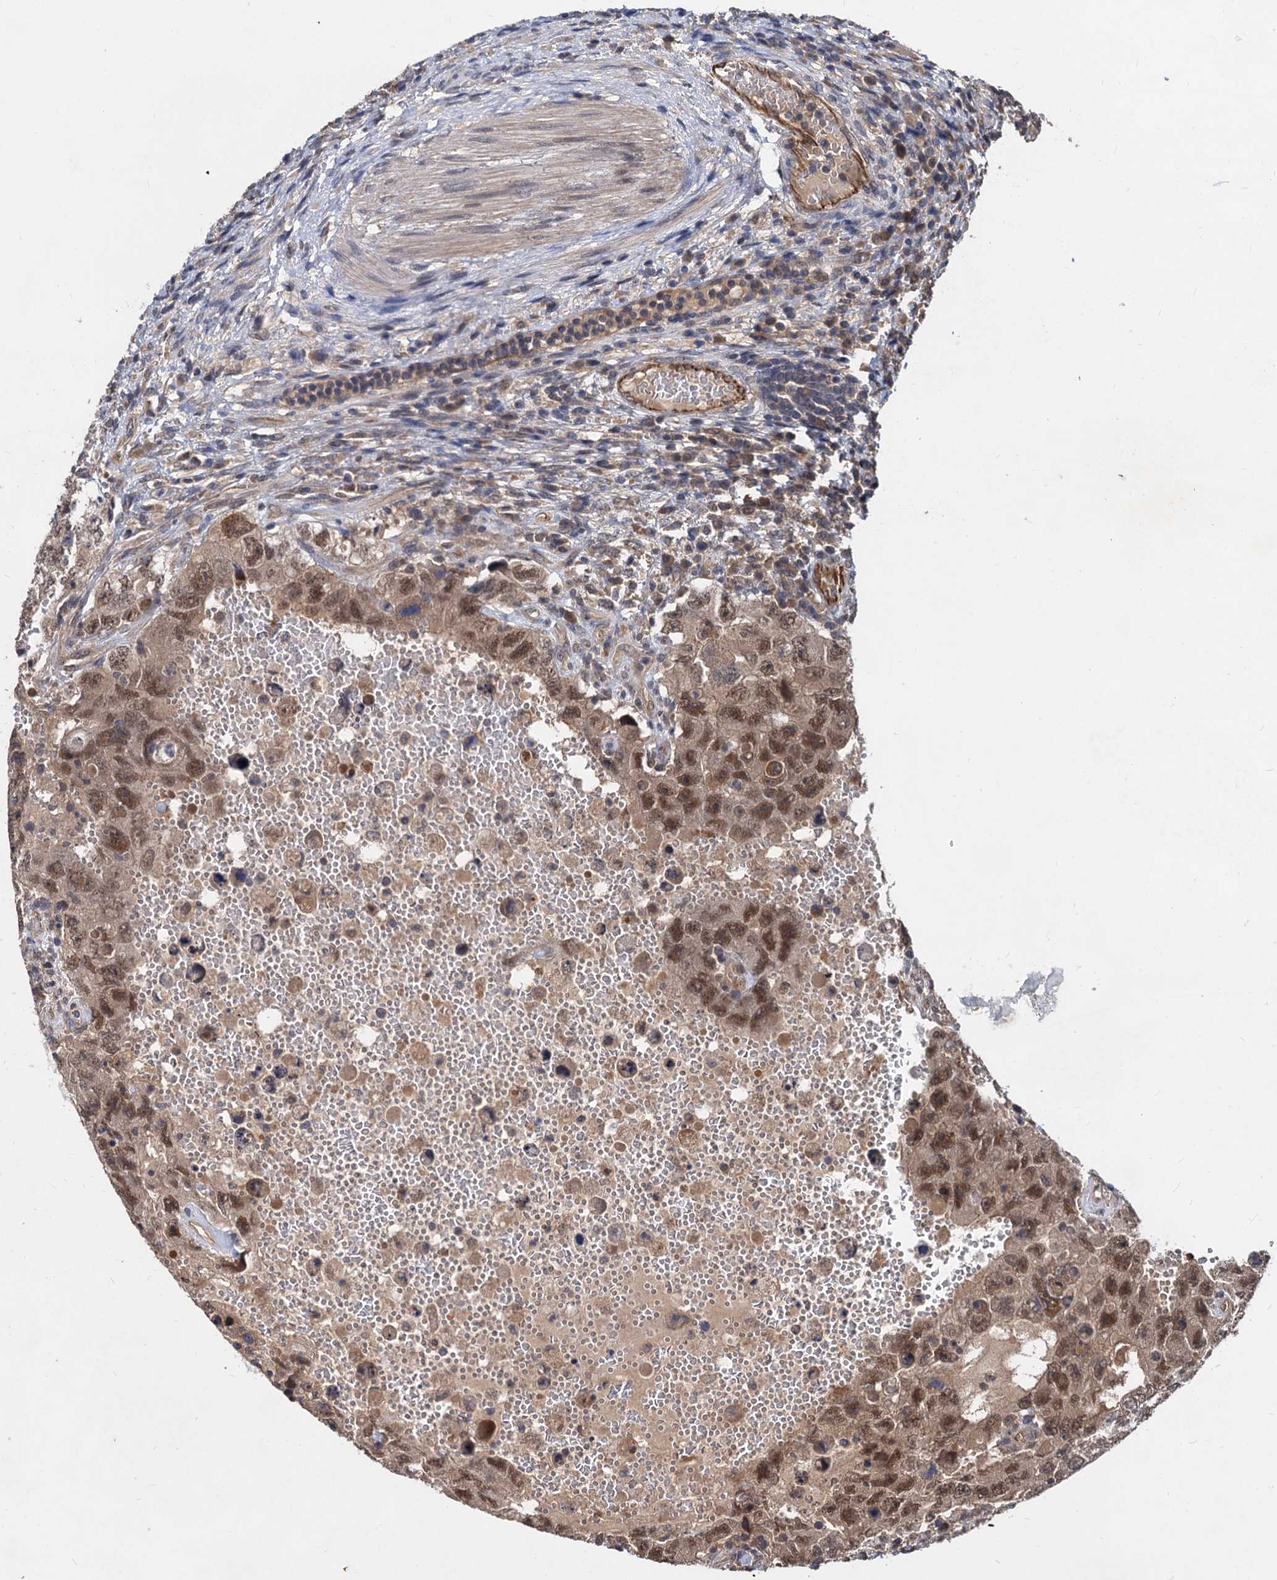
{"staining": {"intensity": "moderate", "quantity": ">75%", "location": "nuclear"}, "tissue": "testis cancer", "cell_type": "Tumor cells", "image_type": "cancer", "snomed": [{"axis": "morphology", "description": "Carcinoma, Embryonal, NOS"}, {"axis": "topography", "description": "Testis"}], "caption": "Moderate nuclear positivity is appreciated in about >75% of tumor cells in testis embryonal carcinoma.", "gene": "PSMD4", "patient": {"sex": "male", "age": 26}}